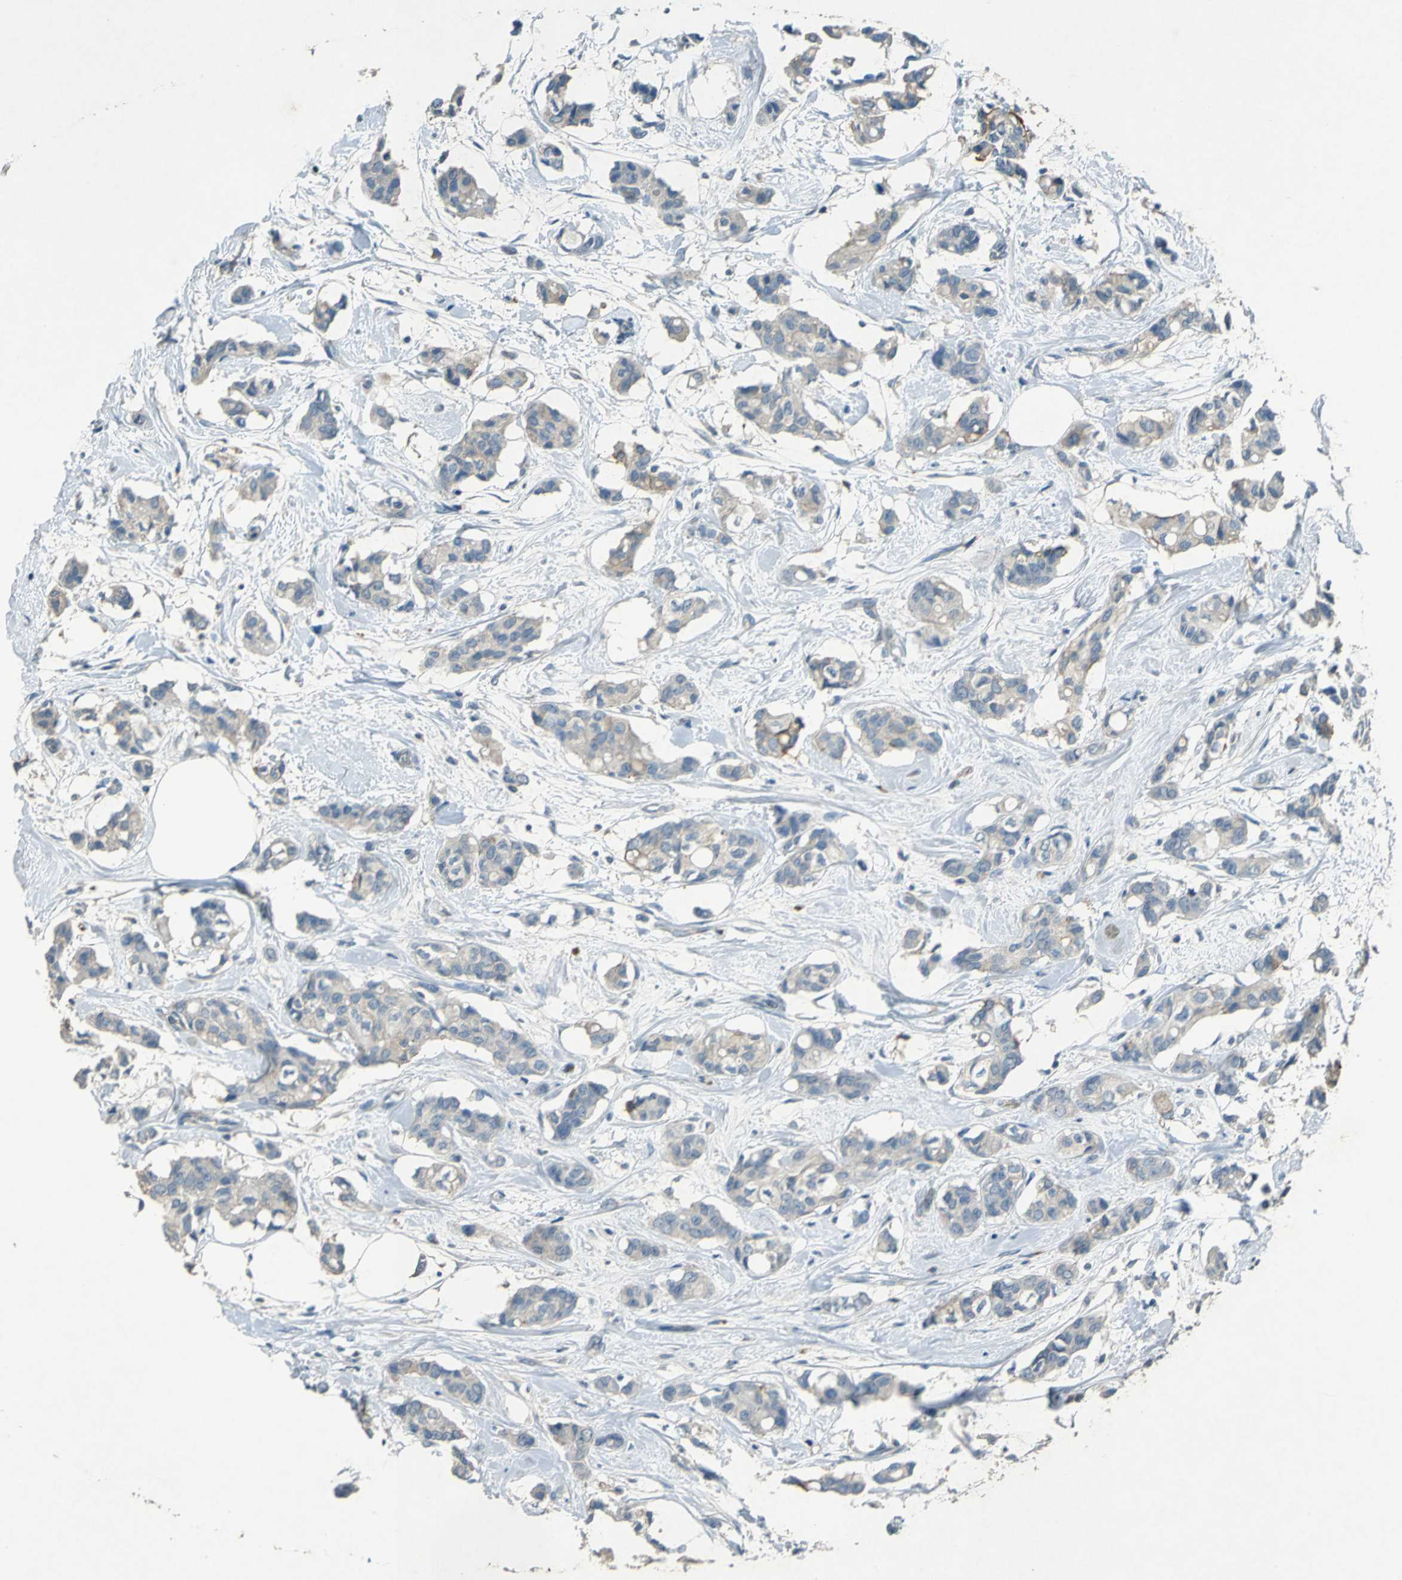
{"staining": {"intensity": "moderate", "quantity": "25%-75%", "location": "cytoplasmic/membranous"}, "tissue": "breast cancer", "cell_type": "Tumor cells", "image_type": "cancer", "snomed": [{"axis": "morphology", "description": "Duct carcinoma"}, {"axis": "topography", "description": "Breast"}], "caption": "Moderate cytoplasmic/membranous expression is appreciated in about 25%-75% of tumor cells in breast cancer.", "gene": "RPS13", "patient": {"sex": "female", "age": 84}}